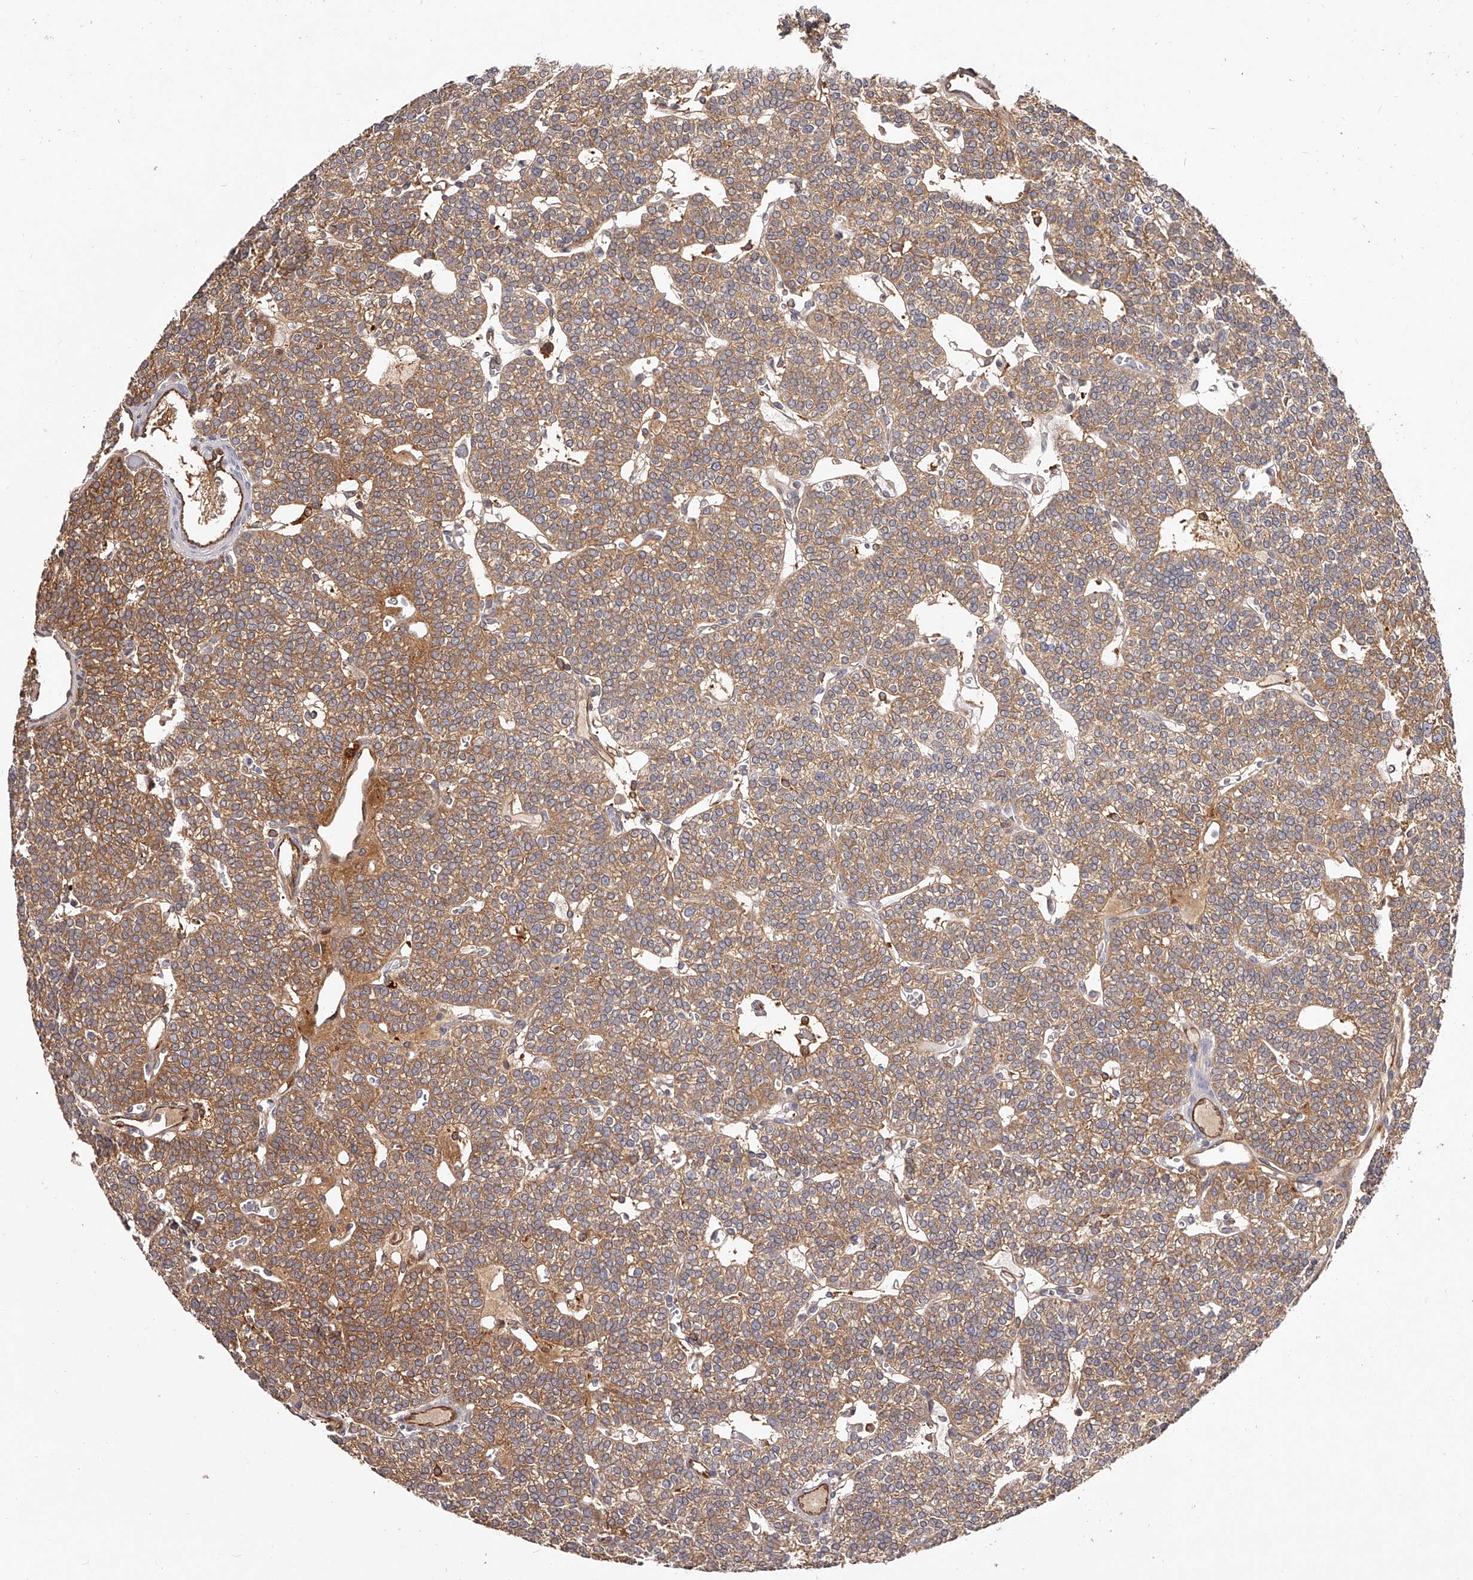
{"staining": {"intensity": "moderate", "quantity": ">75%", "location": "cytoplasmic/membranous"}, "tissue": "parathyroid gland", "cell_type": "Glandular cells", "image_type": "normal", "snomed": [{"axis": "morphology", "description": "Normal tissue, NOS"}, {"axis": "topography", "description": "Parathyroid gland"}], "caption": "High-power microscopy captured an immunohistochemistry micrograph of benign parathyroid gland, revealing moderate cytoplasmic/membranous expression in approximately >75% of glandular cells. Ihc stains the protein of interest in brown and the nuclei are stained blue.", "gene": "LAP3", "patient": {"sex": "male", "age": 83}}